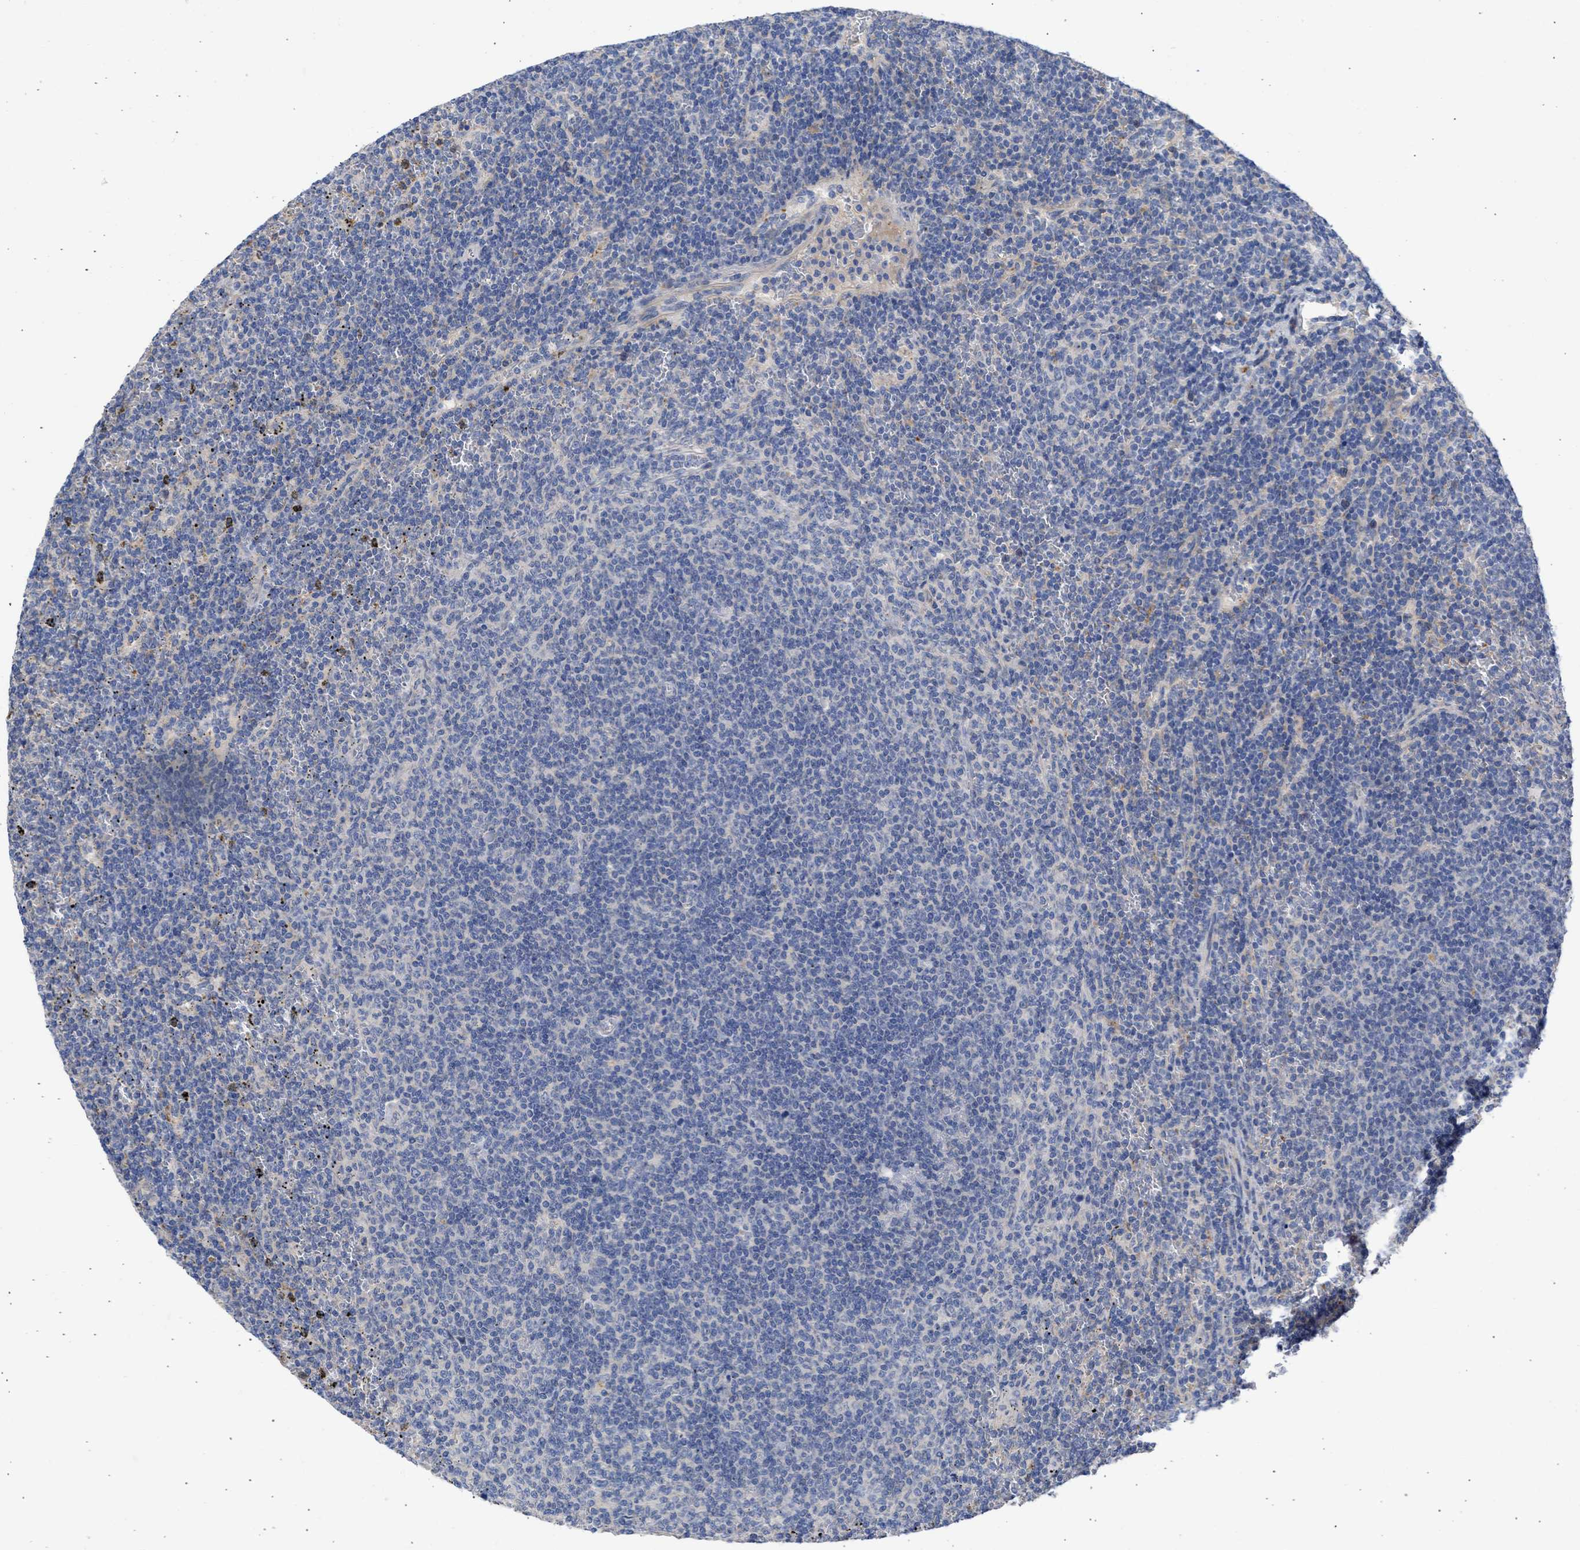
{"staining": {"intensity": "negative", "quantity": "none", "location": "none"}, "tissue": "lymphoma", "cell_type": "Tumor cells", "image_type": "cancer", "snomed": [{"axis": "morphology", "description": "Malignant lymphoma, non-Hodgkin's type, Low grade"}, {"axis": "topography", "description": "Spleen"}], "caption": "DAB immunohistochemical staining of low-grade malignant lymphoma, non-Hodgkin's type displays no significant positivity in tumor cells.", "gene": "ARHGEF4", "patient": {"sex": "female", "age": 50}}